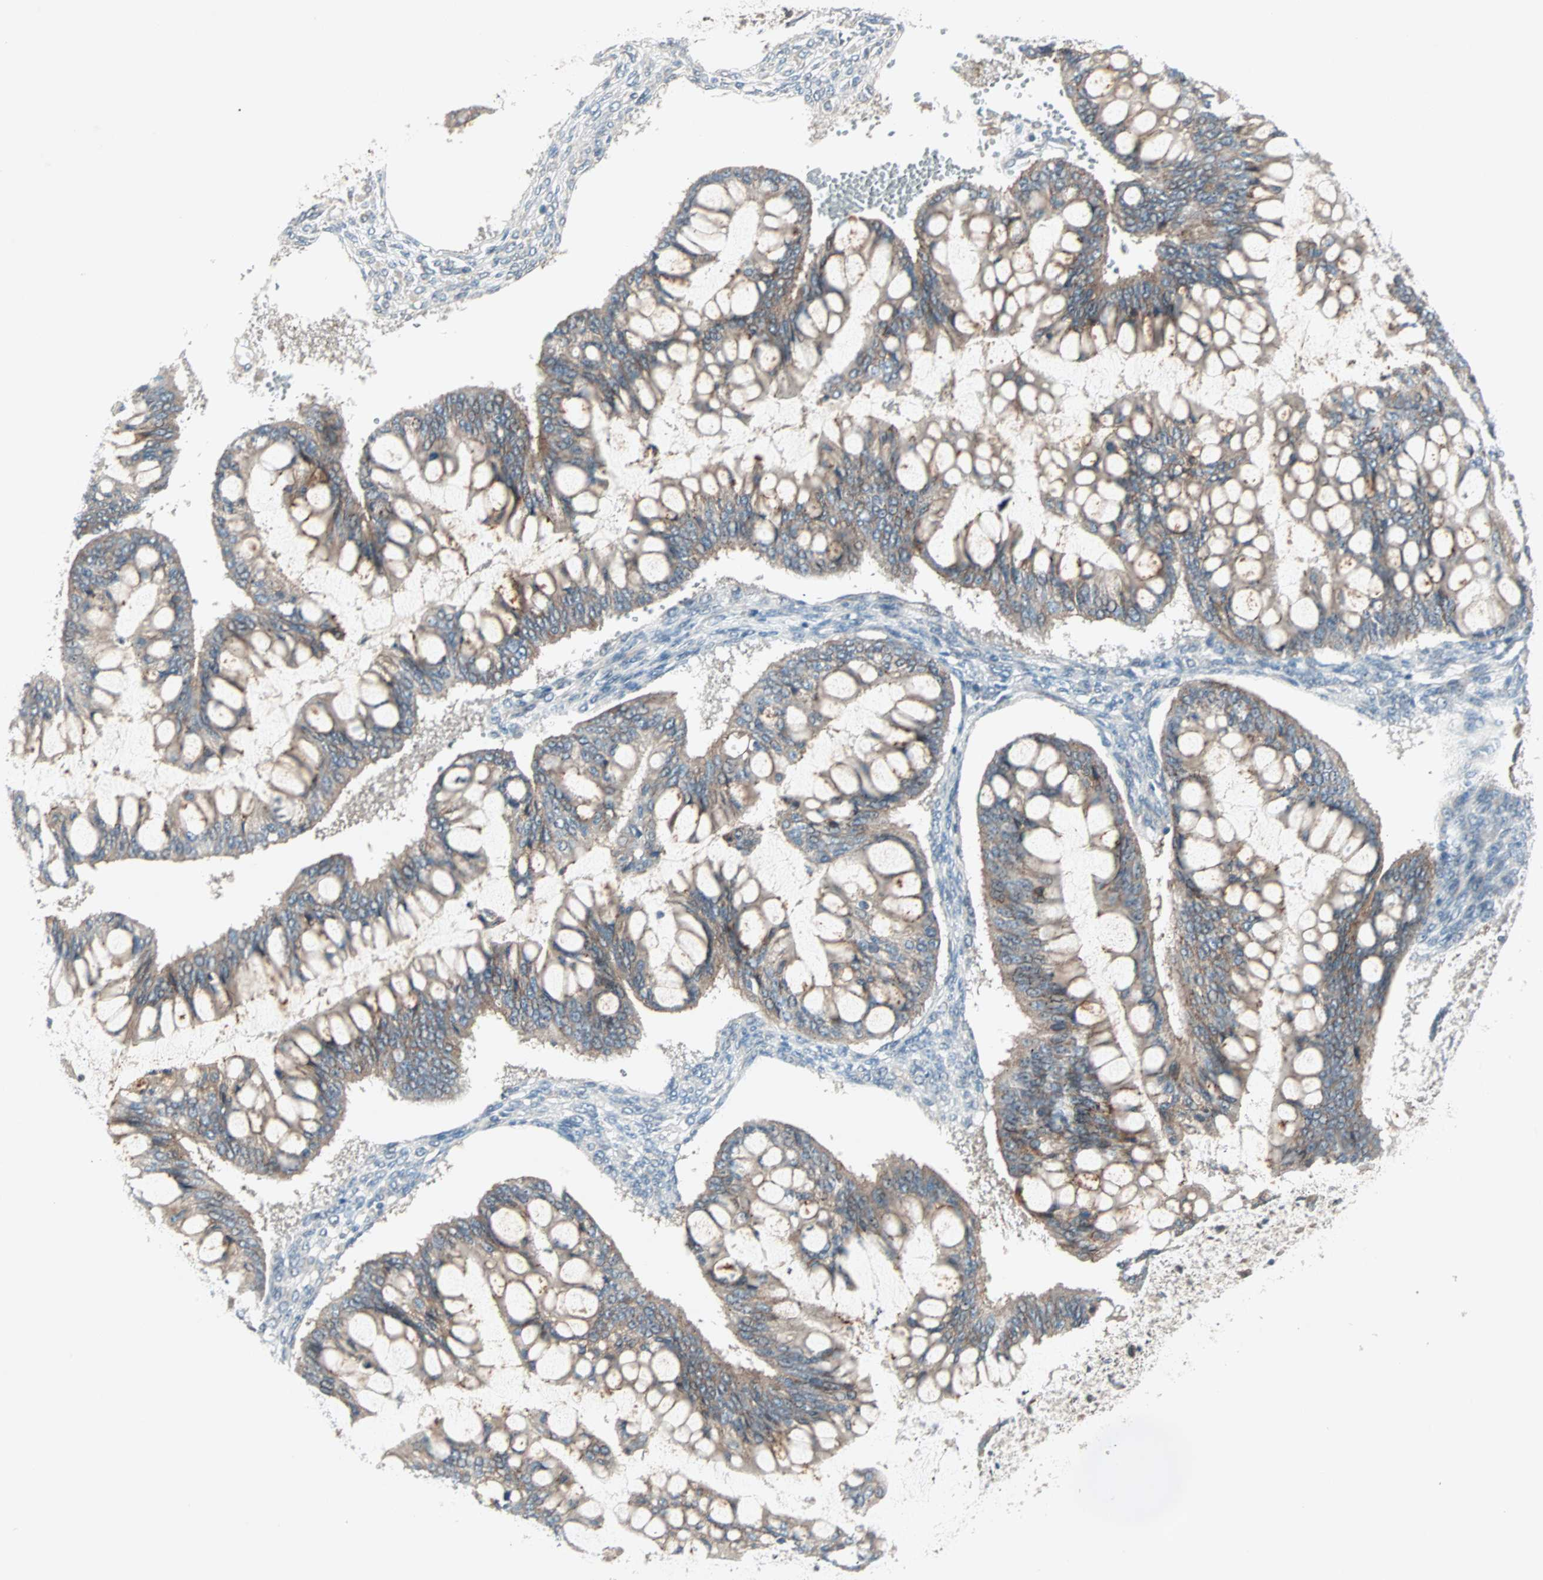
{"staining": {"intensity": "moderate", "quantity": ">75%", "location": "cytoplasmic/membranous"}, "tissue": "ovarian cancer", "cell_type": "Tumor cells", "image_type": "cancer", "snomed": [{"axis": "morphology", "description": "Cystadenocarcinoma, mucinous, NOS"}, {"axis": "topography", "description": "Ovary"}], "caption": "Moderate cytoplasmic/membranous positivity for a protein is seen in approximately >75% of tumor cells of mucinous cystadenocarcinoma (ovarian) using immunohistochemistry.", "gene": "PGBD1", "patient": {"sex": "female", "age": 73}}